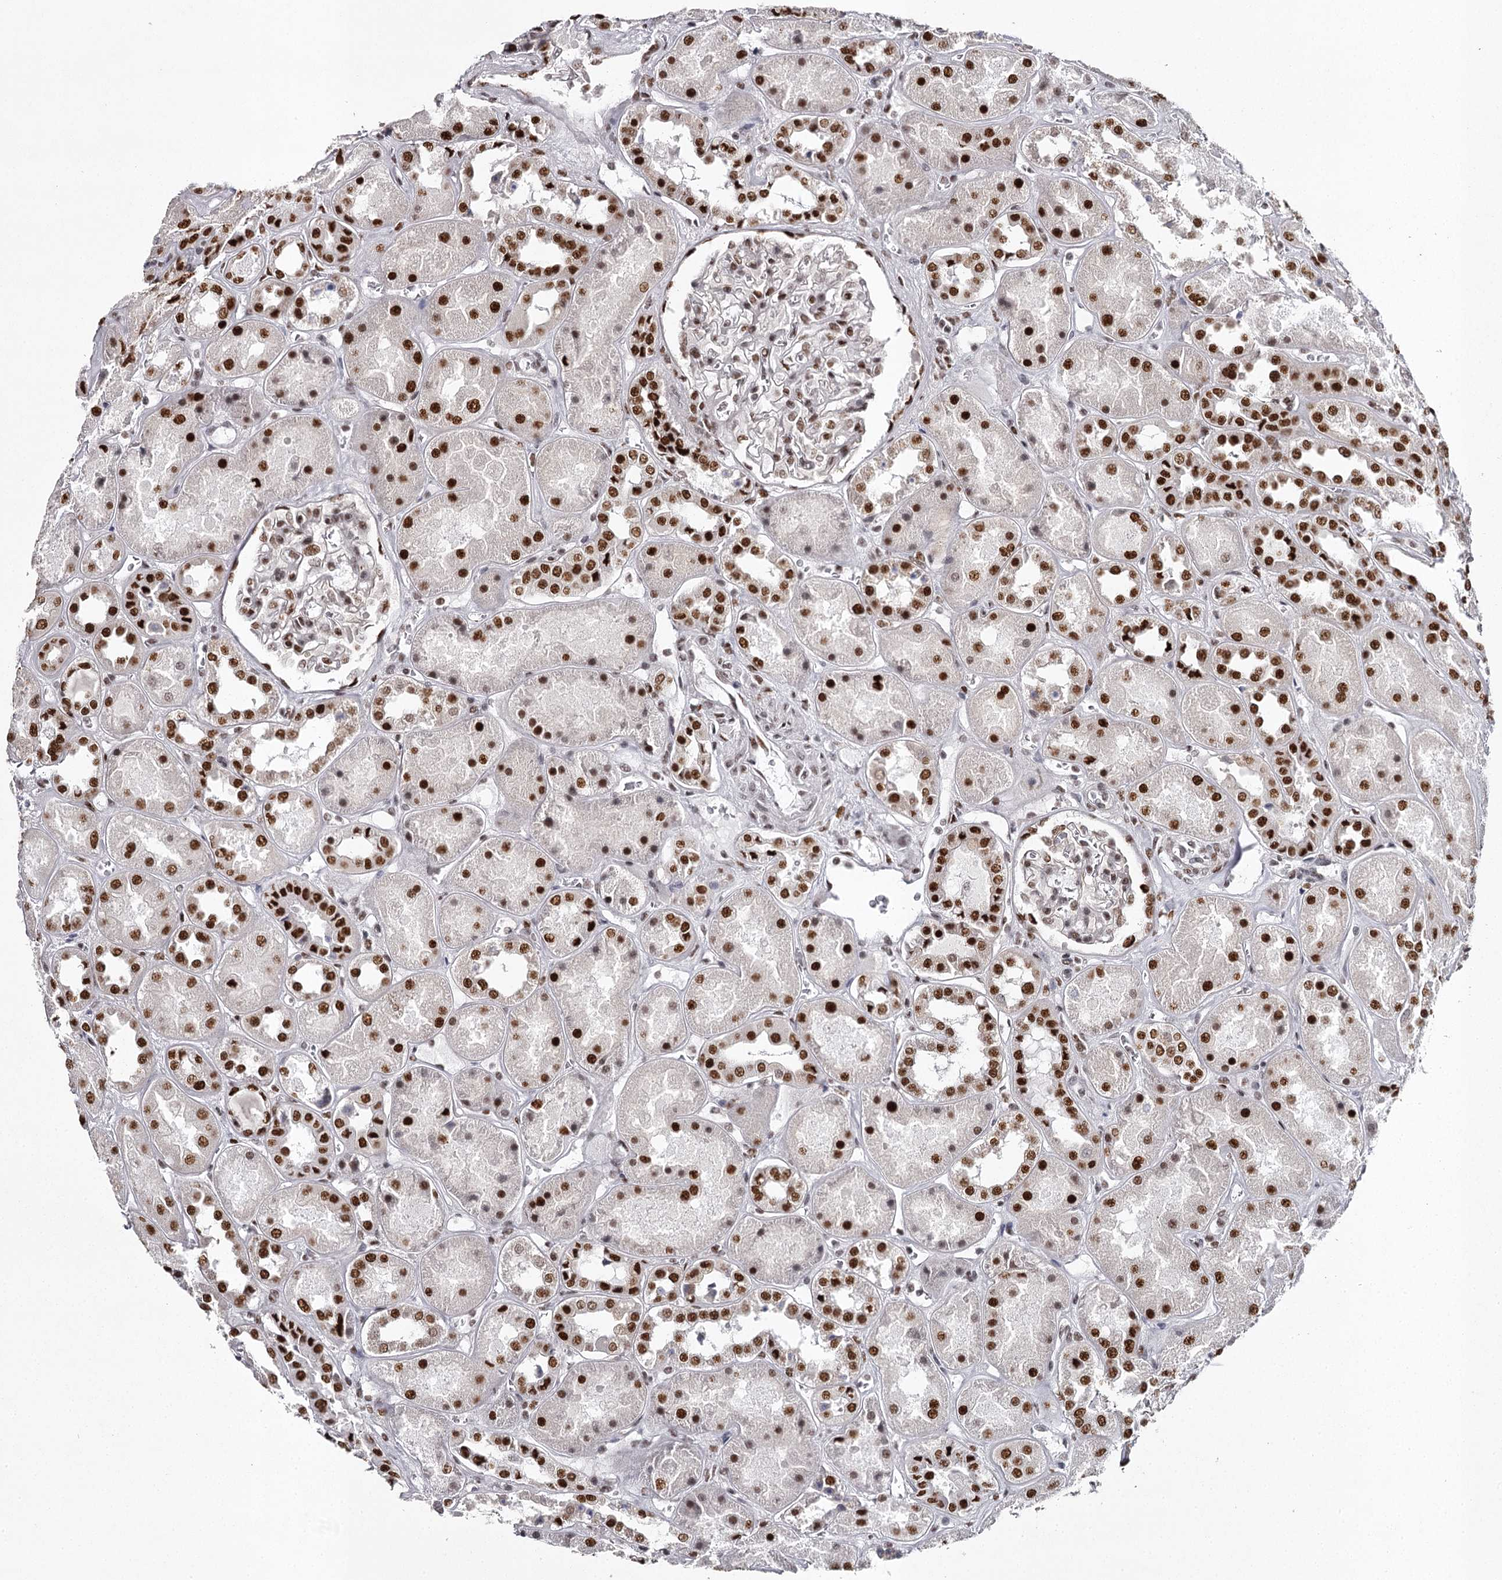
{"staining": {"intensity": "moderate", "quantity": "<25%", "location": "nuclear"}, "tissue": "kidney", "cell_type": "Cells in glomeruli", "image_type": "normal", "snomed": [{"axis": "morphology", "description": "Normal tissue, NOS"}, {"axis": "topography", "description": "Kidney"}], "caption": "This is an image of immunohistochemistry staining of unremarkable kidney, which shows moderate expression in the nuclear of cells in glomeruli.", "gene": "PSPC1", "patient": {"sex": "male", "age": 70}}